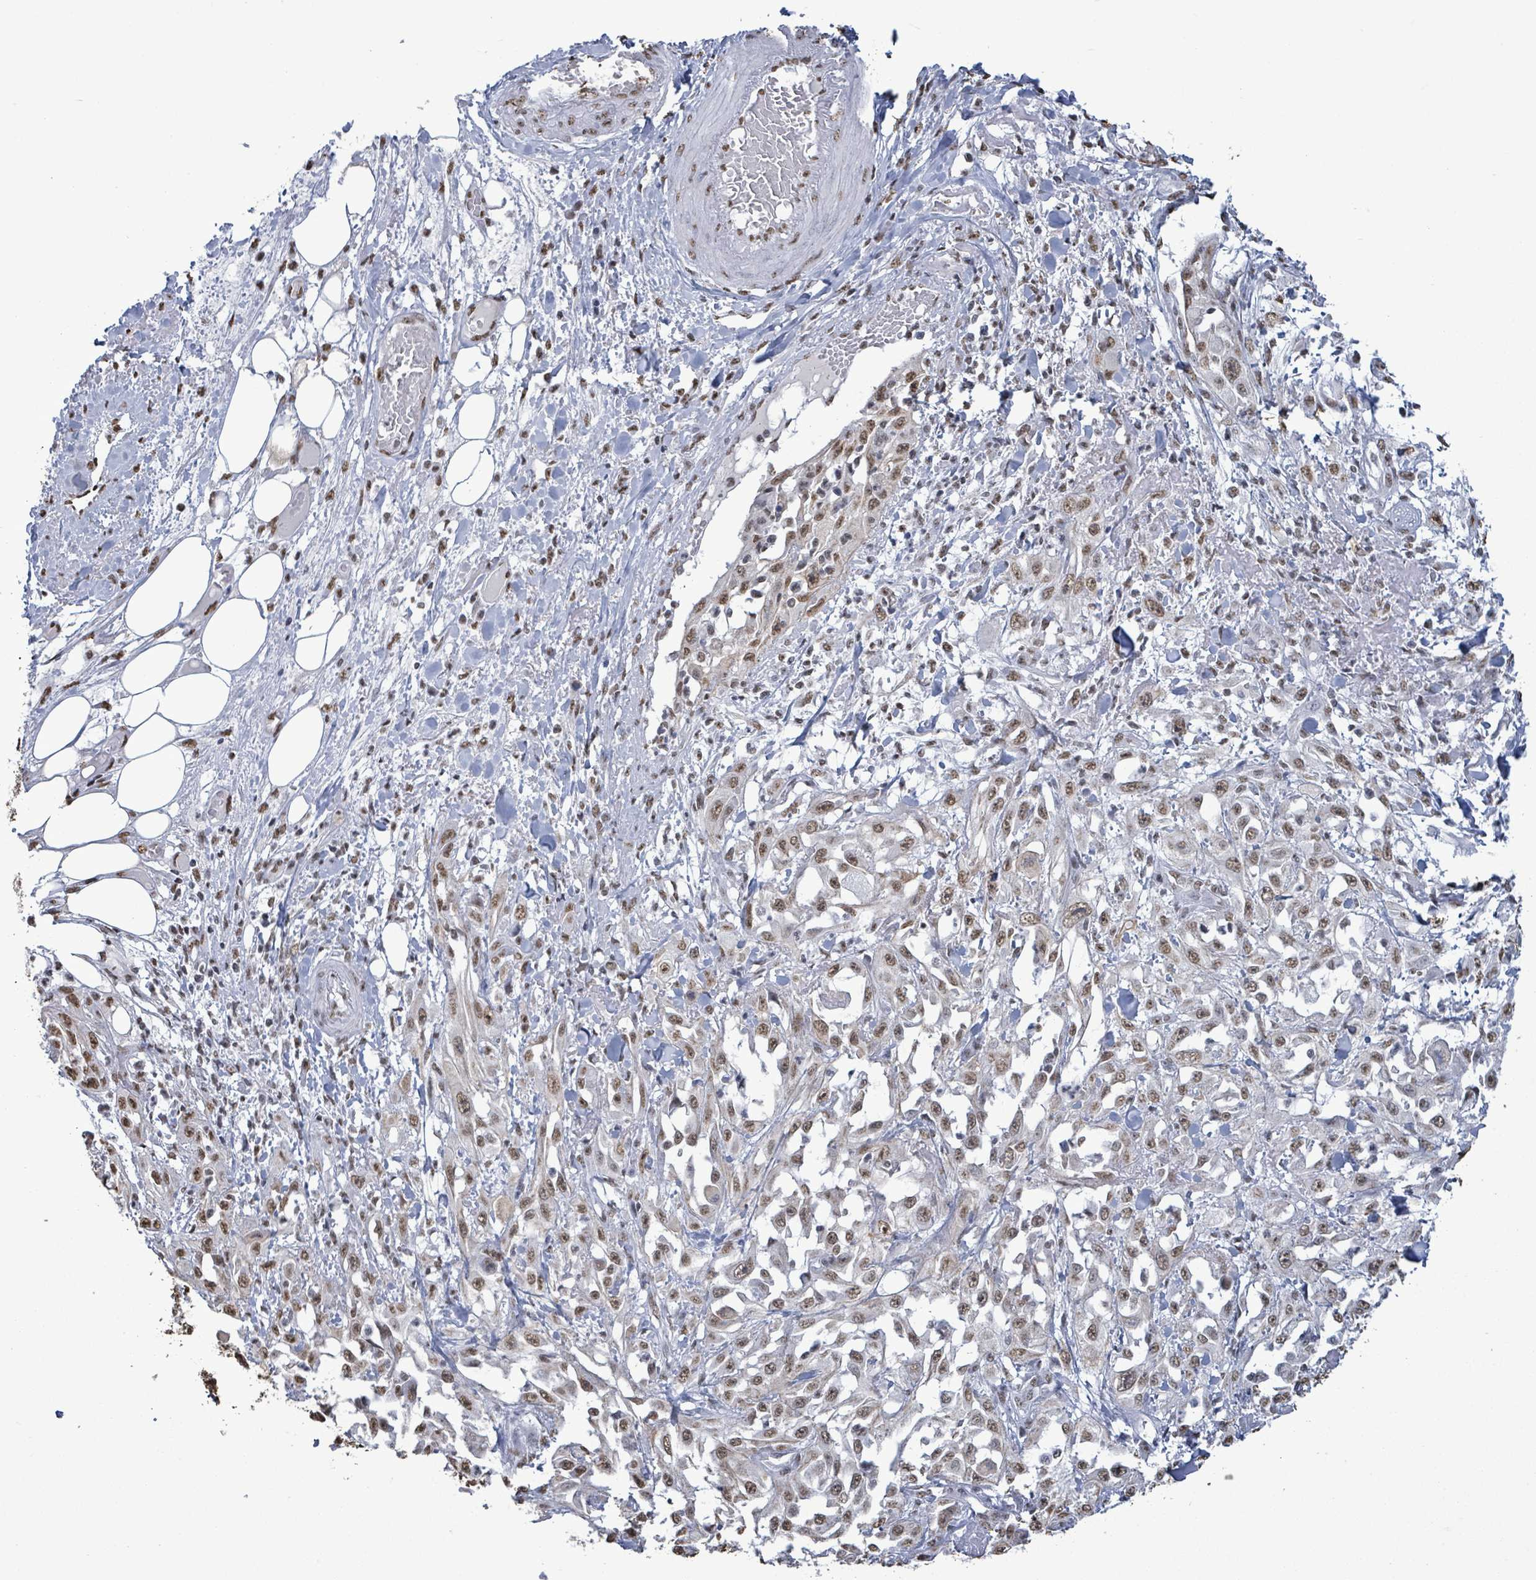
{"staining": {"intensity": "weak", "quantity": ">75%", "location": "nuclear"}, "tissue": "skin cancer", "cell_type": "Tumor cells", "image_type": "cancer", "snomed": [{"axis": "morphology", "description": "Squamous cell carcinoma, NOS"}, {"axis": "morphology", "description": "Squamous cell carcinoma, metastatic, NOS"}, {"axis": "topography", "description": "Skin"}, {"axis": "topography", "description": "Lymph node"}], "caption": "Tumor cells display low levels of weak nuclear expression in about >75% of cells in human skin cancer.", "gene": "SAMD14", "patient": {"sex": "male", "age": 75}}